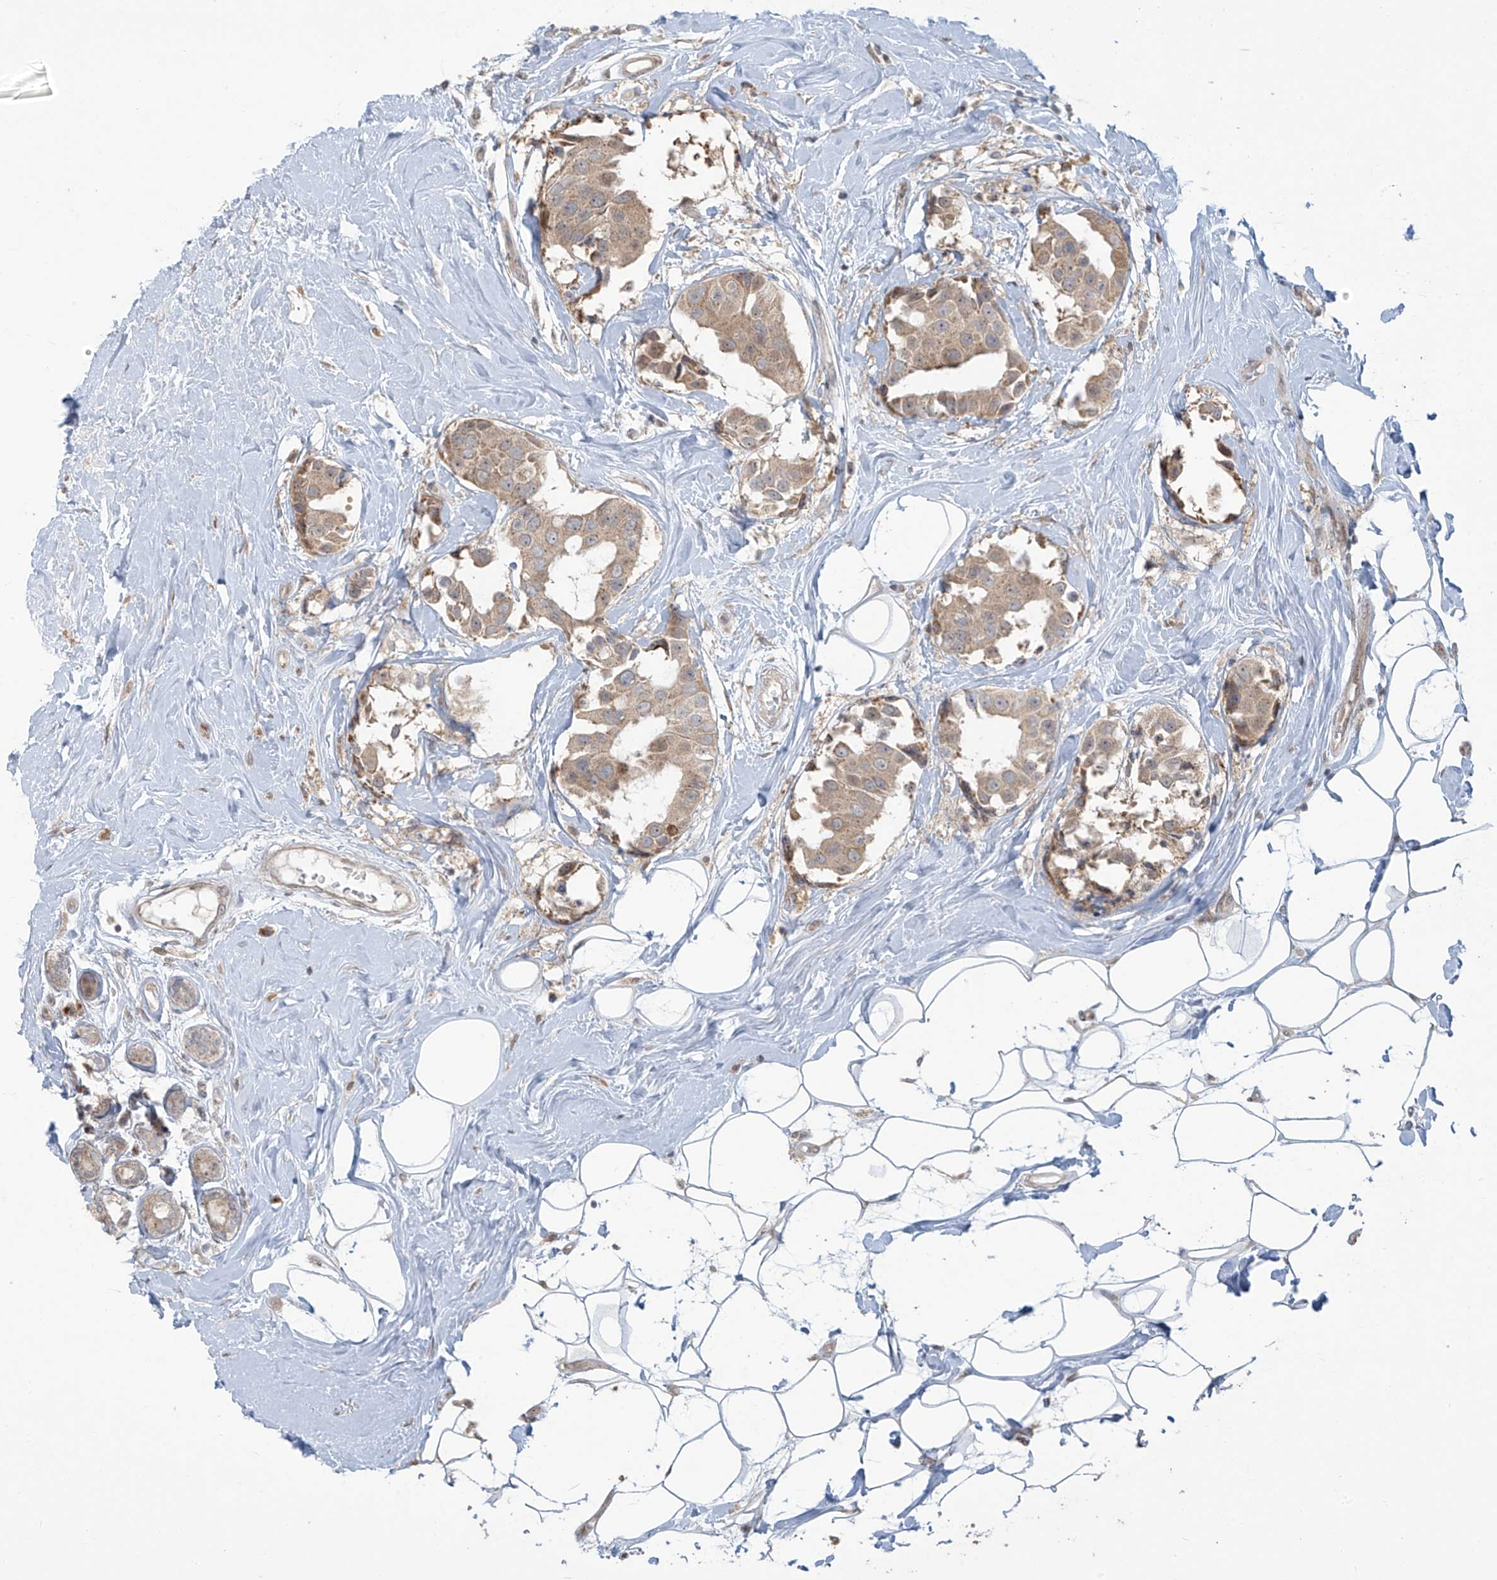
{"staining": {"intensity": "weak", "quantity": ">75%", "location": "cytoplasmic/membranous"}, "tissue": "breast cancer", "cell_type": "Tumor cells", "image_type": "cancer", "snomed": [{"axis": "morphology", "description": "Normal tissue, NOS"}, {"axis": "morphology", "description": "Duct carcinoma"}, {"axis": "topography", "description": "Breast"}], "caption": "Protein expression by IHC demonstrates weak cytoplasmic/membranous staining in about >75% of tumor cells in breast cancer.", "gene": "PLEKHM3", "patient": {"sex": "female", "age": 39}}